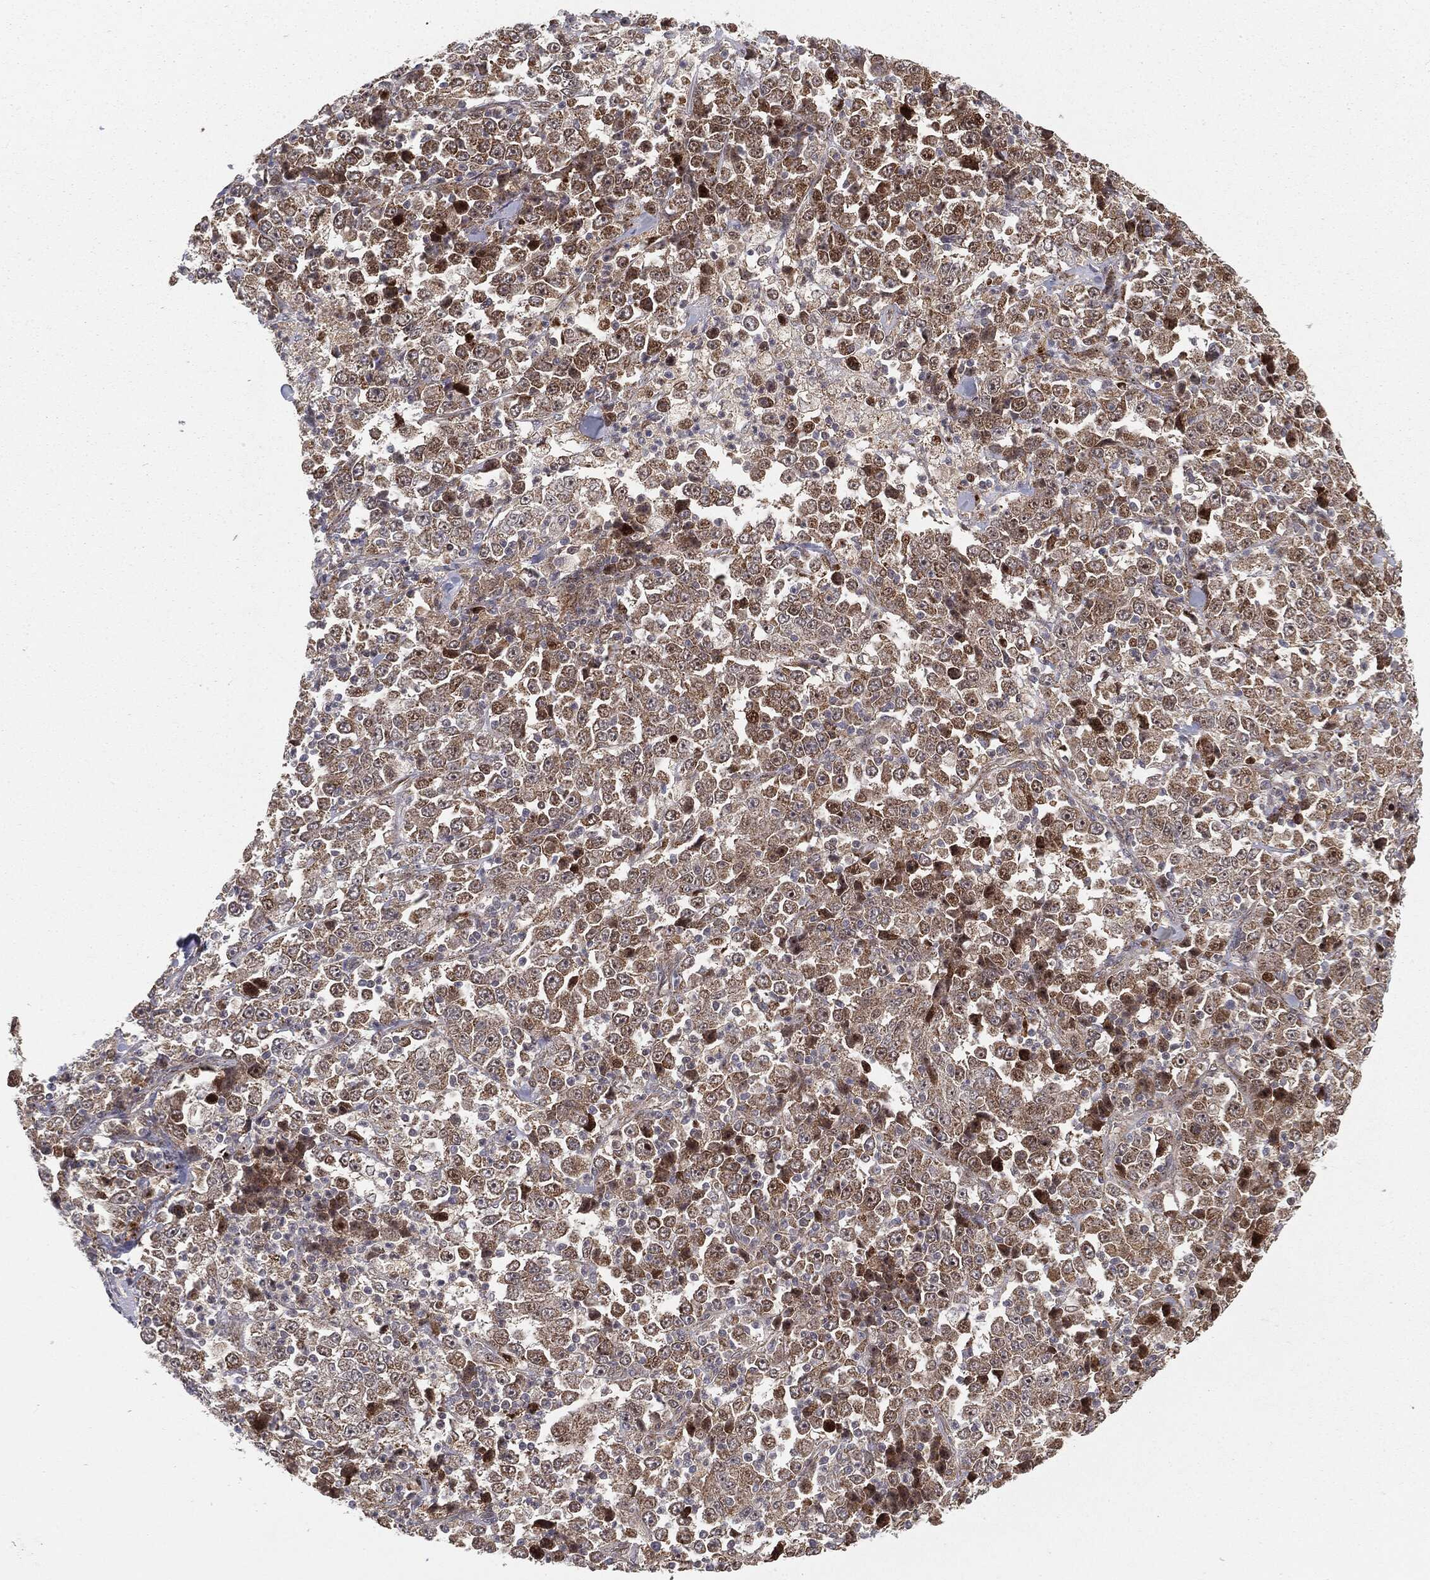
{"staining": {"intensity": "moderate", "quantity": ">75%", "location": "cytoplasmic/membranous"}, "tissue": "stomach cancer", "cell_type": "Tumor cells", "image_type": "cancer", "snomed": [{"axis": "morphology", "description": "Normal tissue, NOS"}, {"axis": "morphology", "description": "Adenocarcinoma, NOS"}, {"axis": "topography", "description": "Stomach, upper"}, {"axis": "topography", "description": "Stomach"}], "caption": "Protein staining by IHC demonstrates moderate cytoplasmic/membranous staining in approximately >75% of tumor cells in stomach cancer.", "gene": "PTEN", "patient": {"sex": "male", "age": 59}}